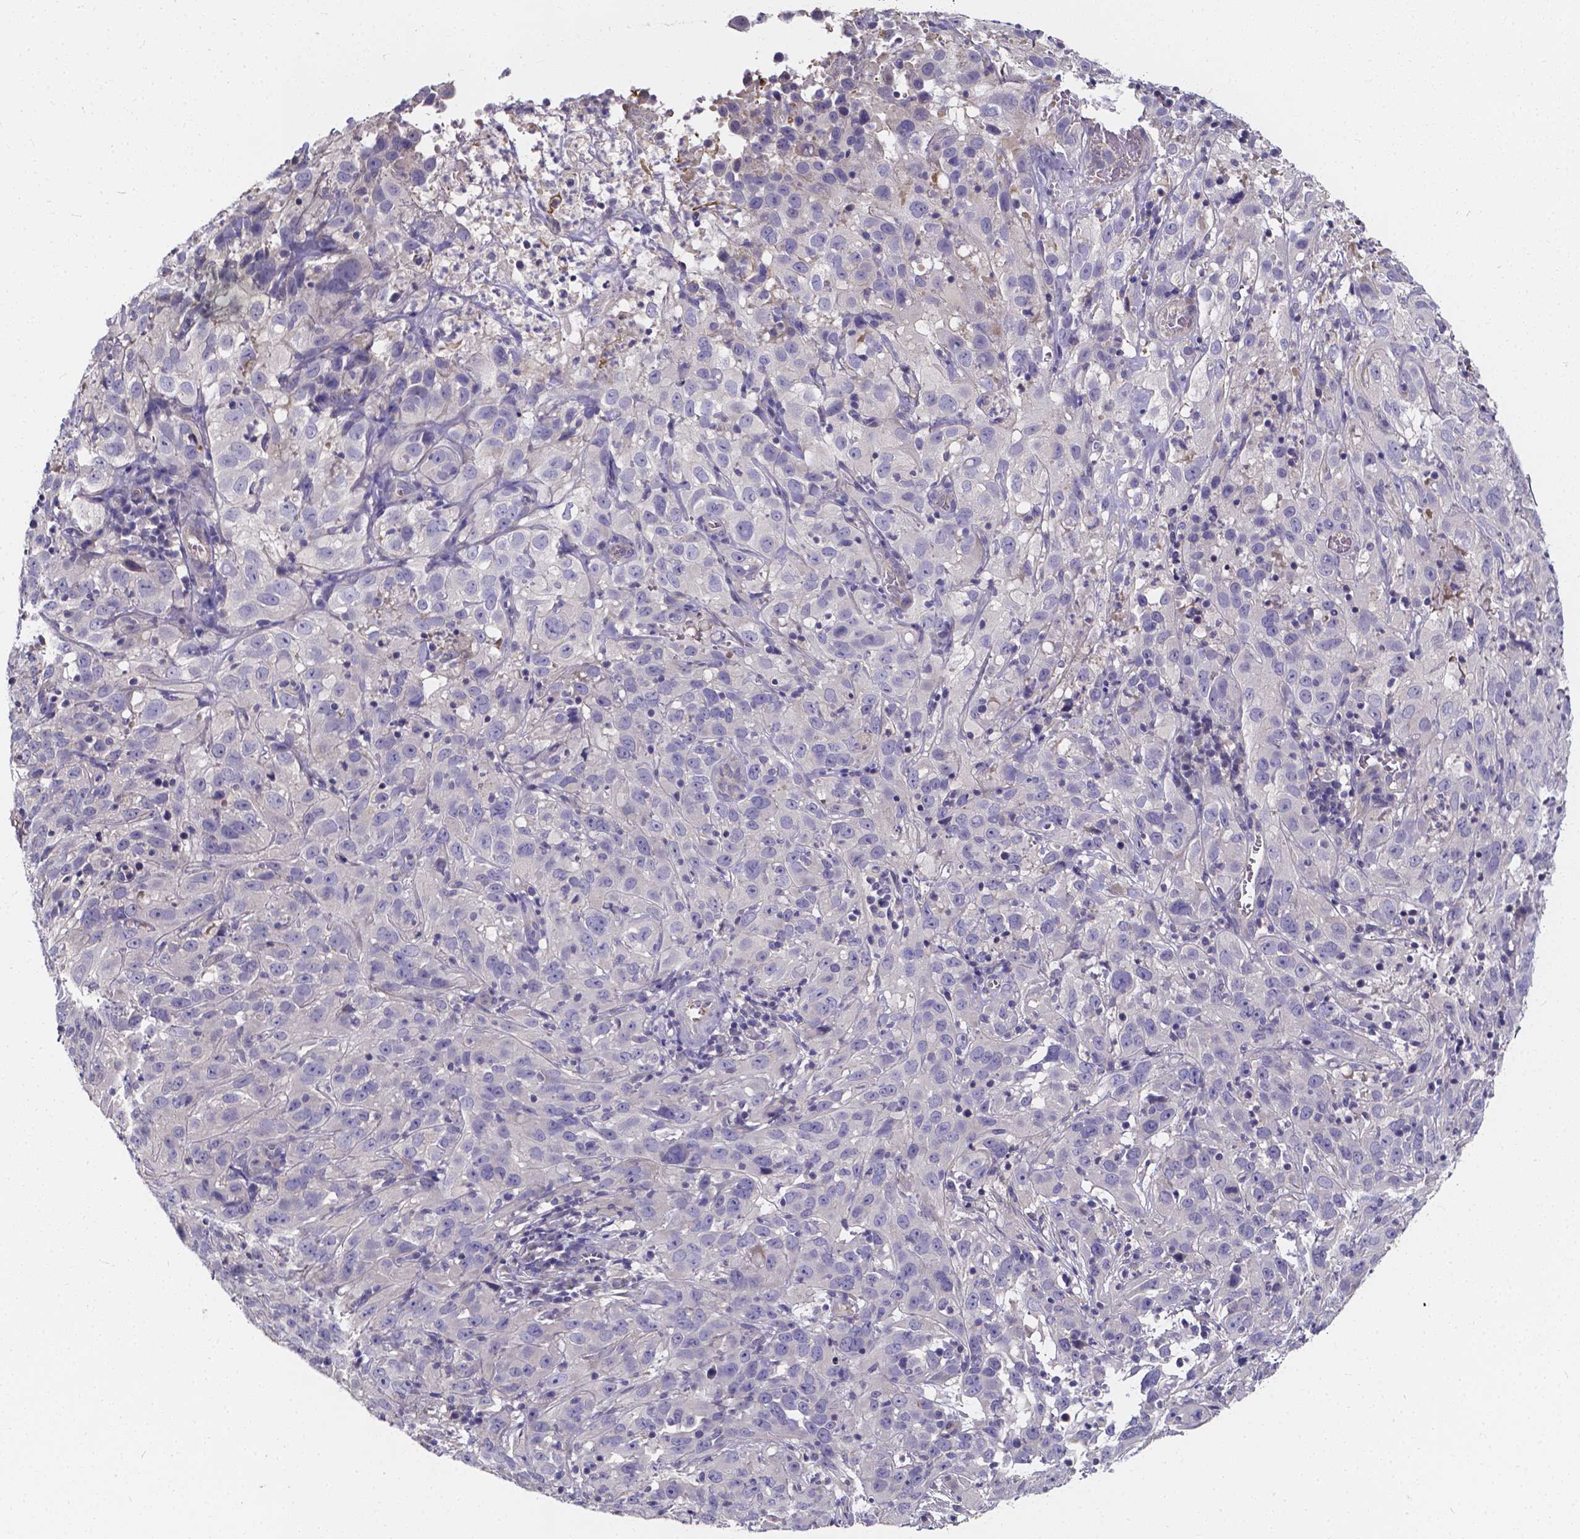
{"staining": {"intensity": "negative", "quantity": "none", "location": "none"}, "tissue": "cervical cancer", "cell_type": "Tumor cells", "image_type": "cancer", "snomed": [{"axis": "morphology", "description": "Squamous cell carcinoma, NOS"}, {"axis": "topography", "description": "Cervix"}], "caption": "This is an immunohistochemistry (IHC) histopathology image of cervical cancer (squamous cell carcinoma). There is no expression in tumor cells.", "gene": "CACNG8", "patient": {"sex": "female", "age": 32}}